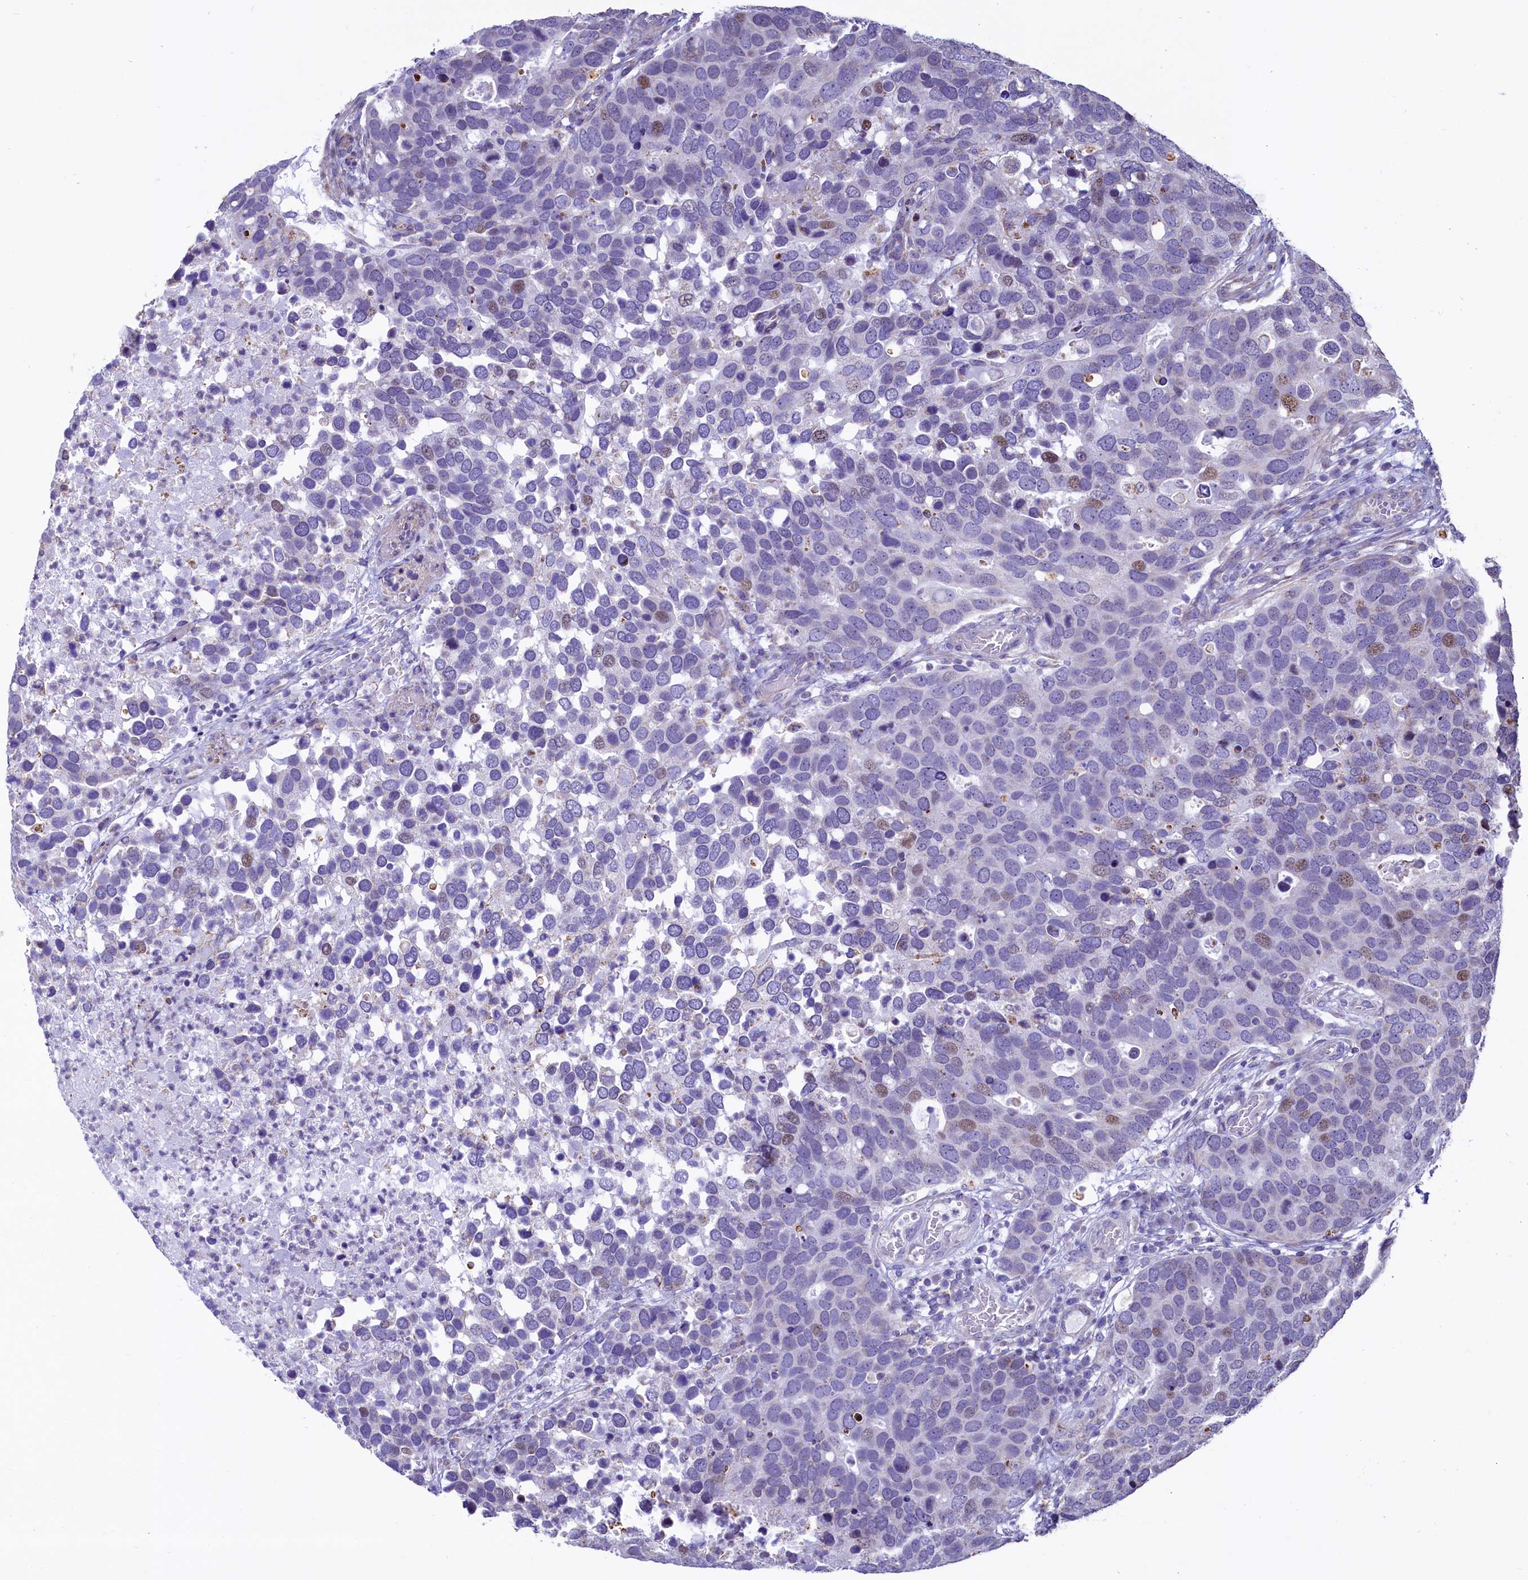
{"staining": {"intensity": "moderate", "quantity": "<25%", "location": "nuclear"}, "tissue": "breast cancer", "cell_type": "Tumor cells", "image_type": "cancer", "snomed": [{"axis": "morphology", "description": "Duct carcinoma"}, {"axis": "topography", "description": "Breast"}], "caption": "Tumor cells reveal low levels of moderate nuclear staining in about <25% of cells in invasive ductal carcinoma (breast).", "gene": "VWCE", "patient": {"sex": "female", "age": 83}}